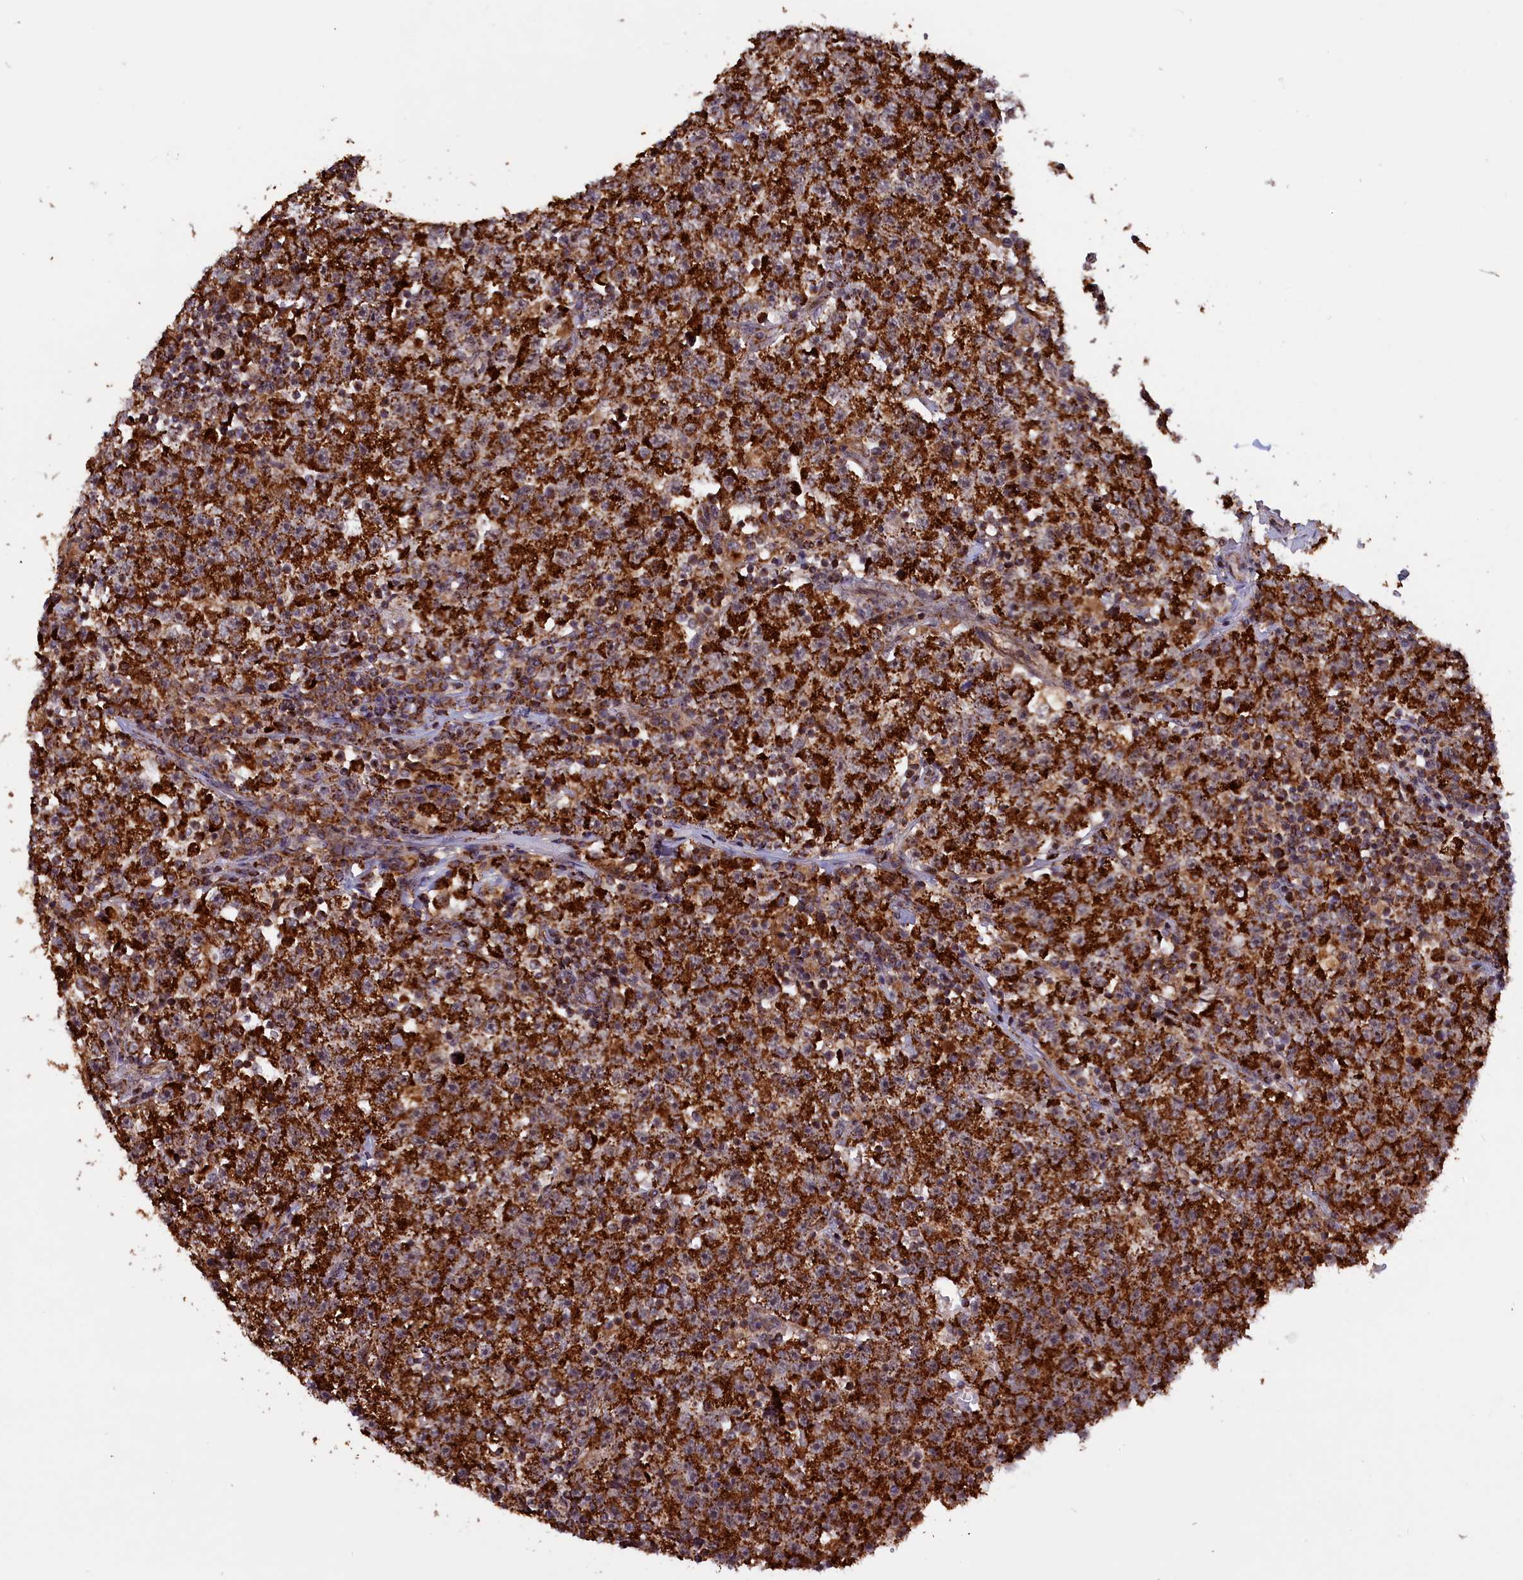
{"staining": {"intensity": "strong", "quantity": ">75%", "location": "cytoplasmic/membranous"}, "tissue": "testis cancer", "cell_type": "Tumor cells", "image_type": "cancer", "snomed": [{"axis": "morphology", "description": "Seminoma, NOS"}, {"axis": "topography", "description": "Testis"}], "caption": "A photomicrograph showing strong cytoplasmic/membranous positivity in approximately >75% of tumor cells in seminoma (testis), as visualized by brown immunohistochemical staining.", "gene": "DUS3L", "patient": {"sex": "male", "age": 22}}